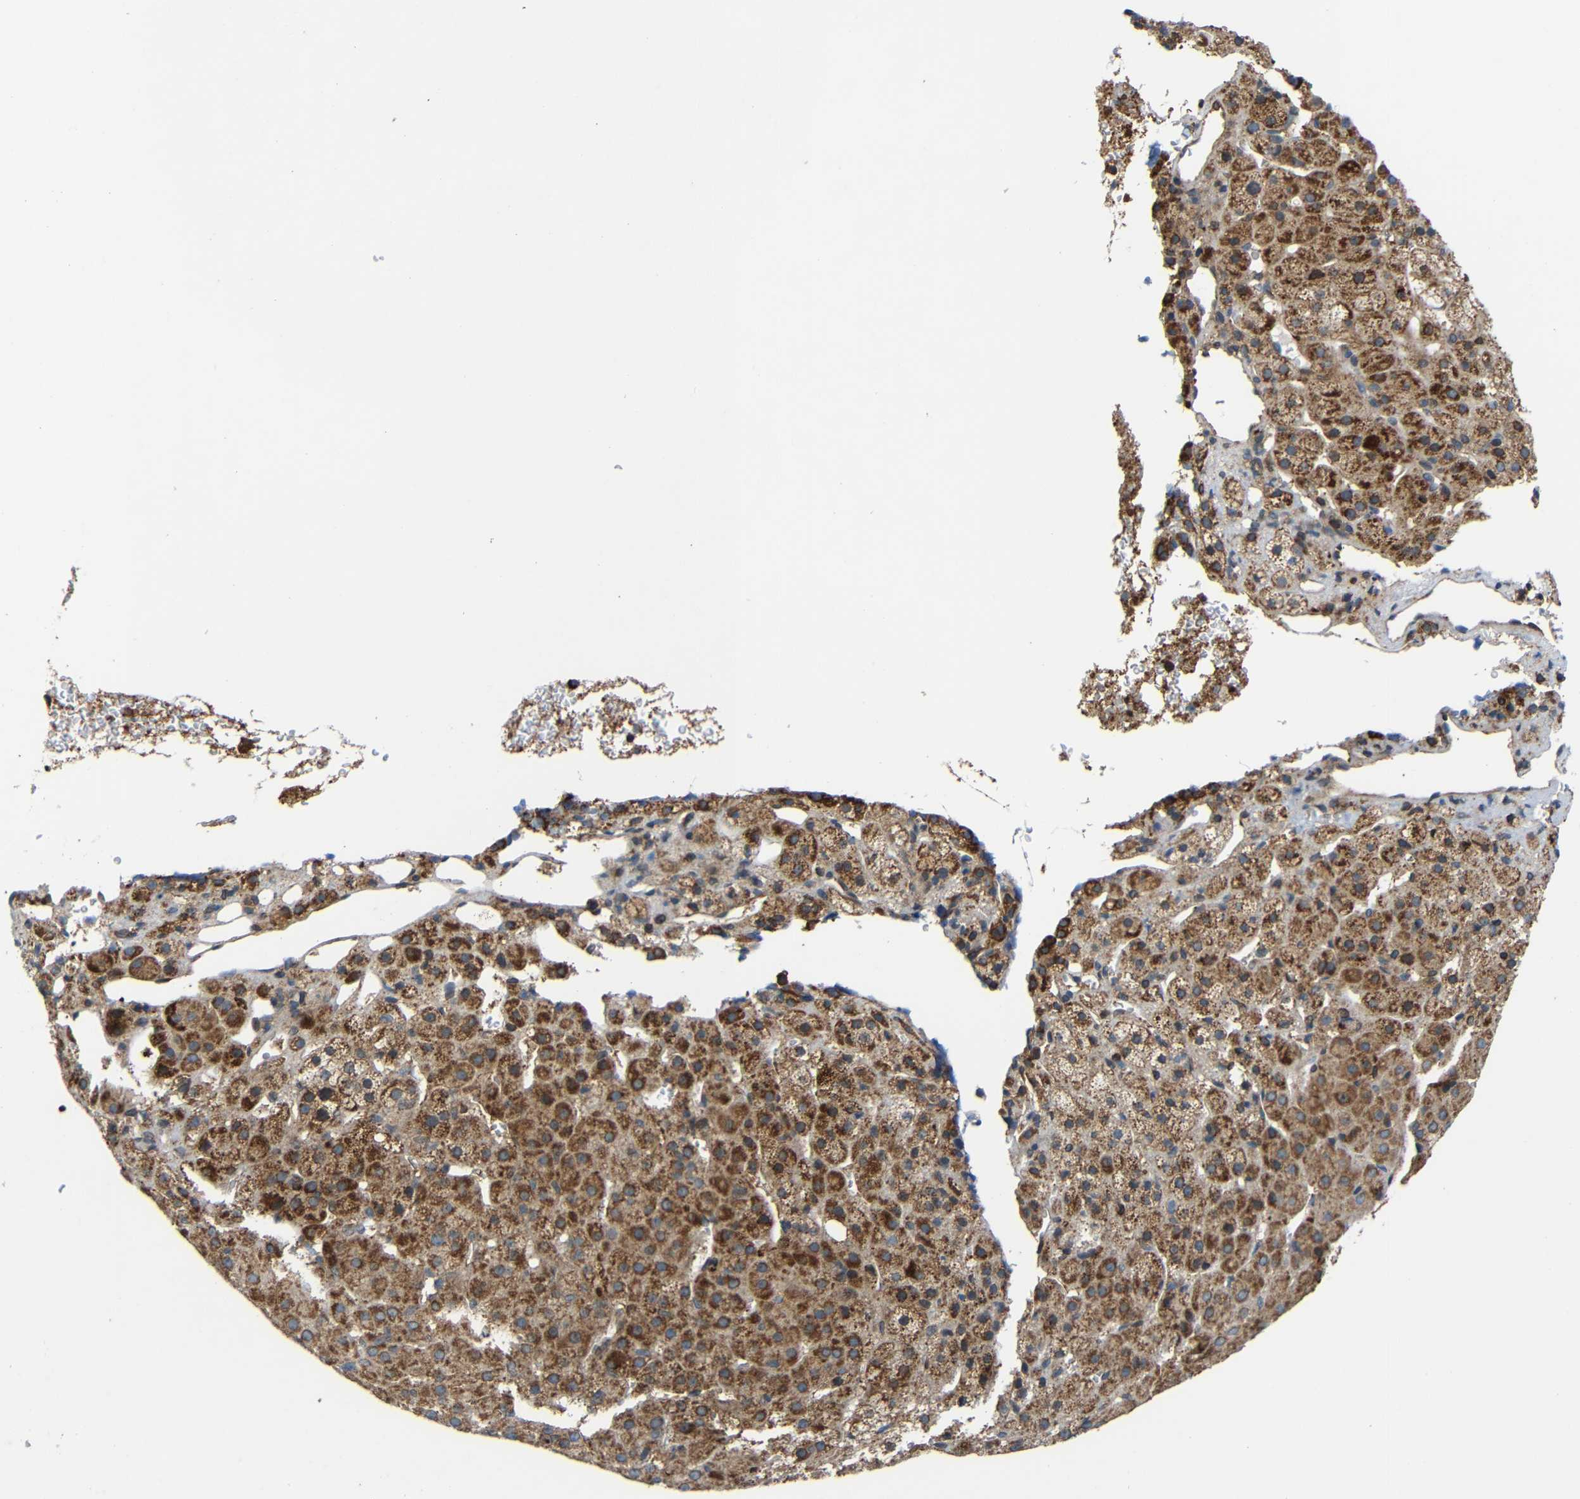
{"staining": {"intensity": "moderate", "quantity": ">75%", "location": "cytoplasmic/membranous"}, "tissue": "adrenal gland", "cell_type": "Glandular cells", "image_type": "normal", "snomed": [{"axis": "morphology", "description": "Normal tissue, NOS"}, {"axis": "topography", "description": "Adrenal gland"}], "caption": "A micrograph of adrenal gland stained for a protein displays moderate cytoplasmic/membranous brown staining in glandular cells.", "gene": "C1GALT1", "patient": {"sex": "female", "age": 57}}